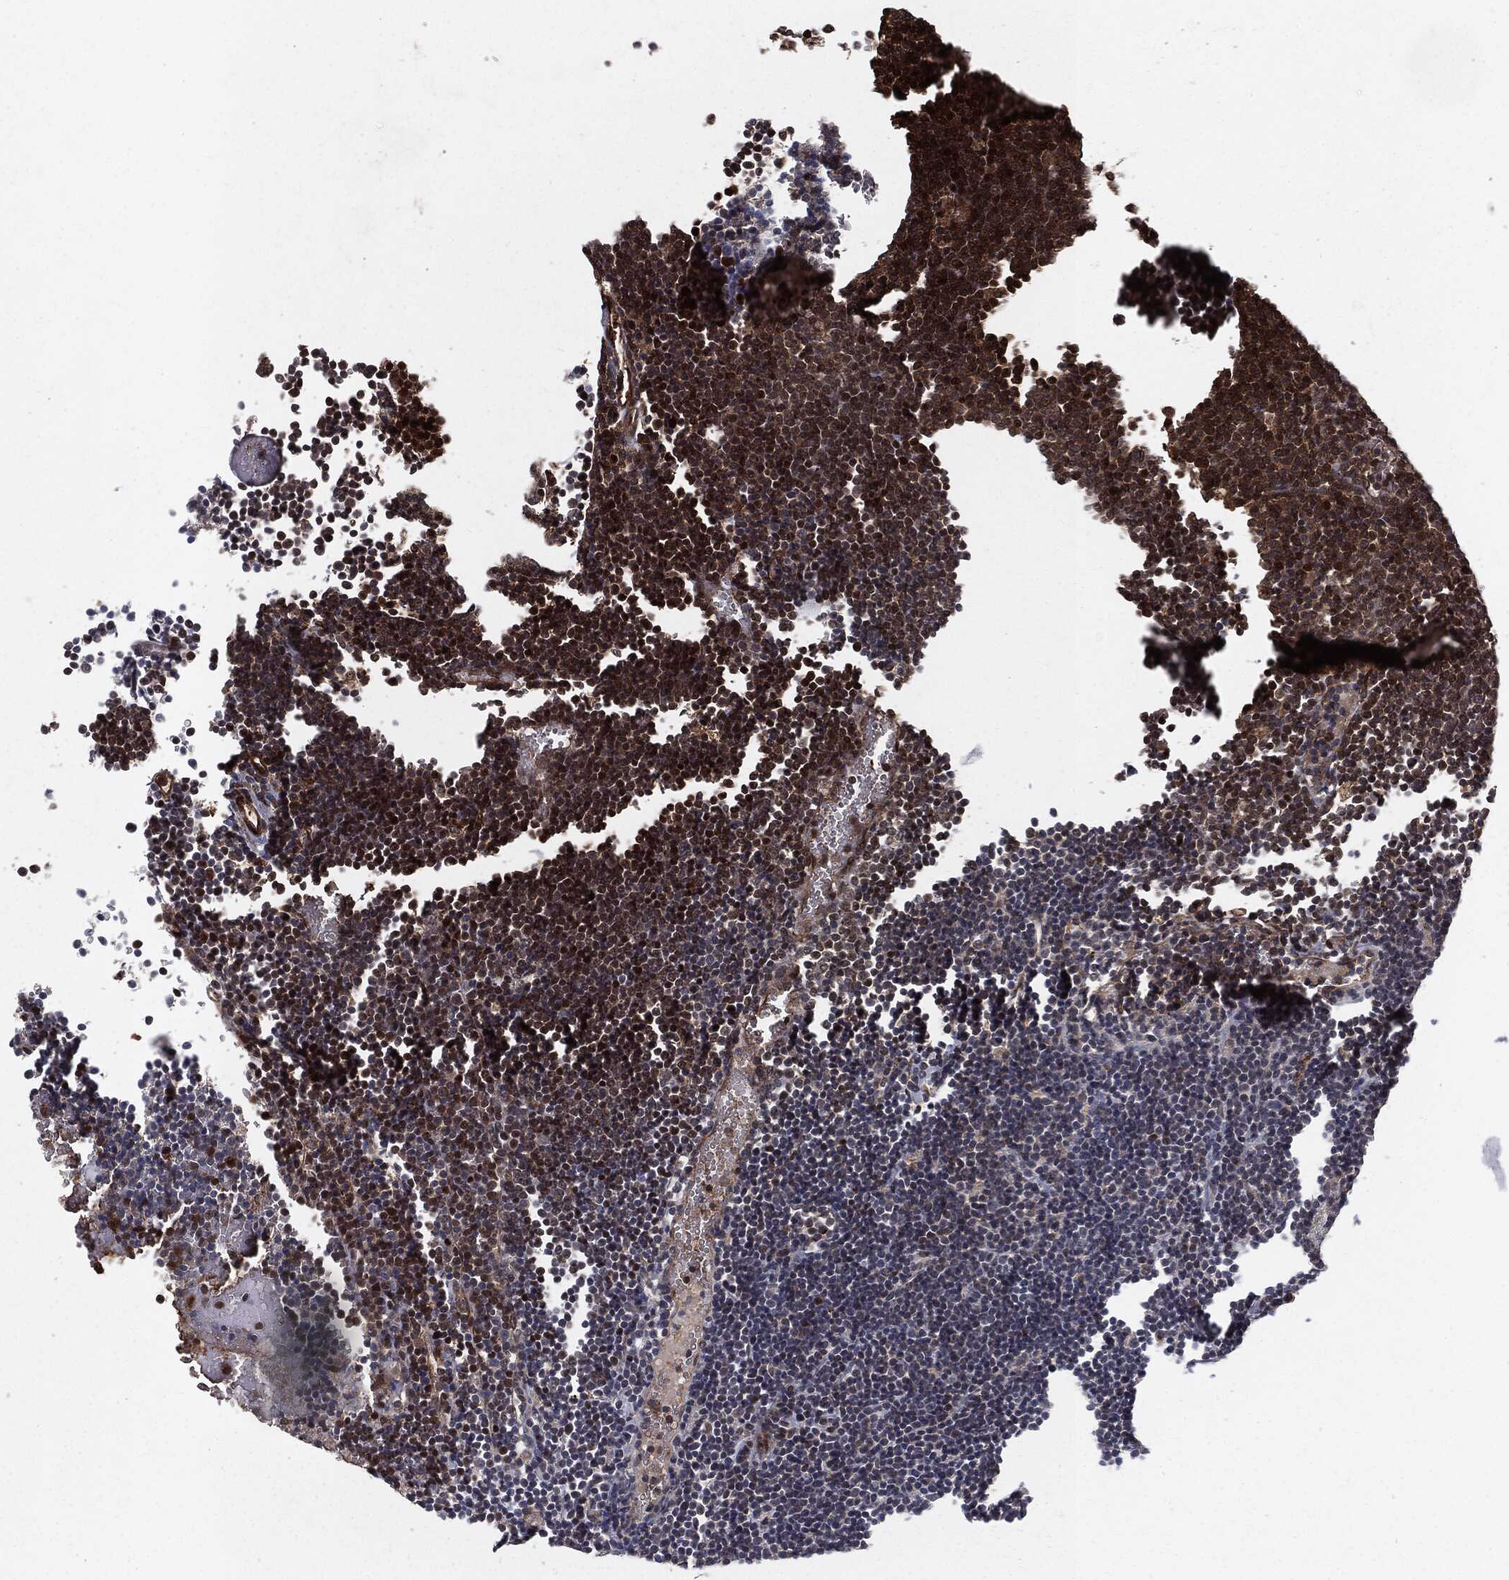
{"staining": {"intensity": "strong", "quantity": ">75%", "location": "cytoplasmic/membranous,nuclear"}, "tissue": "lymphoma", "cell_type": "Tumor cells", "image_type": "cancer", "snomed": [{"axis": "morphology", "description": "Malignant lymphoma, non-Hodgkin's type, Low grade"}, {"axis": "topography", "description": "Brain"}], "caption": "DAB immunohistochemical staining of malignant lymphoma, non-Hodgkin's type (low-grade) demonstrates strong cytoplasmic/membranous and nuclear protein staining in approximately >75% of tumor cells.", "gene": "RANBP9", "patient": {"sex": "female", "age": 66}}